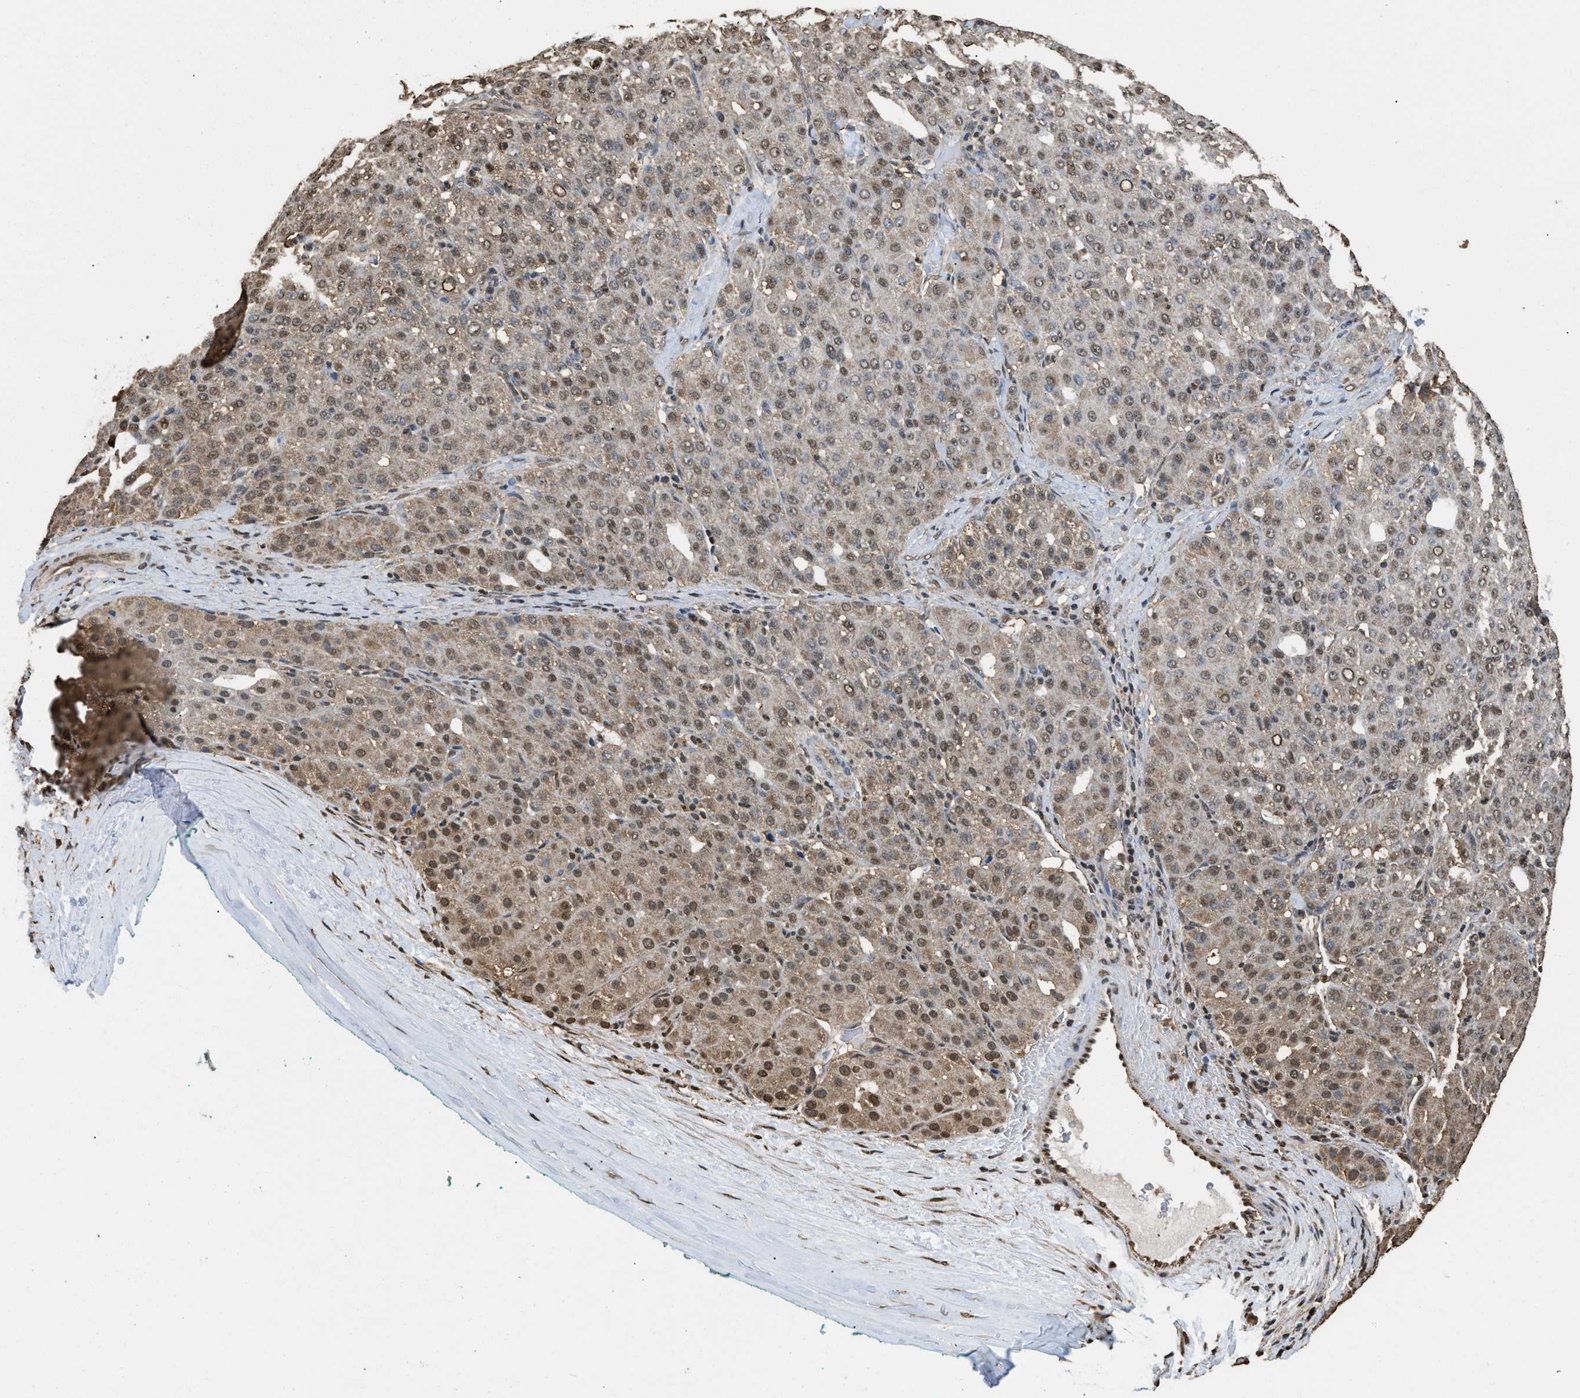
{"staining": {"intensity": "moderate", "quantity": ">75%", "location": "cytoplasmic/membranous,nuclear"}, "tissue": "liver cancer", "cell_type": "Tumor cells", "image_type": "cancer", "snomed": [{"axis": "morphology", "description": "Carcinoma, Hepatocellular, NOS"}, {"axis": "topography", "description": "Liver"}], "caption": "This photomicrograph reveals liver cancer stained with immunohistochemistry (IHC) to label a protein in brown. The cytoplasmic/membranous and nuclear of tumor cells show moderate positivity for the protein. Nuclei are counter-stained blue.", "gene": "GAPDH", "patient": {"sex": "male", "age": 65}}